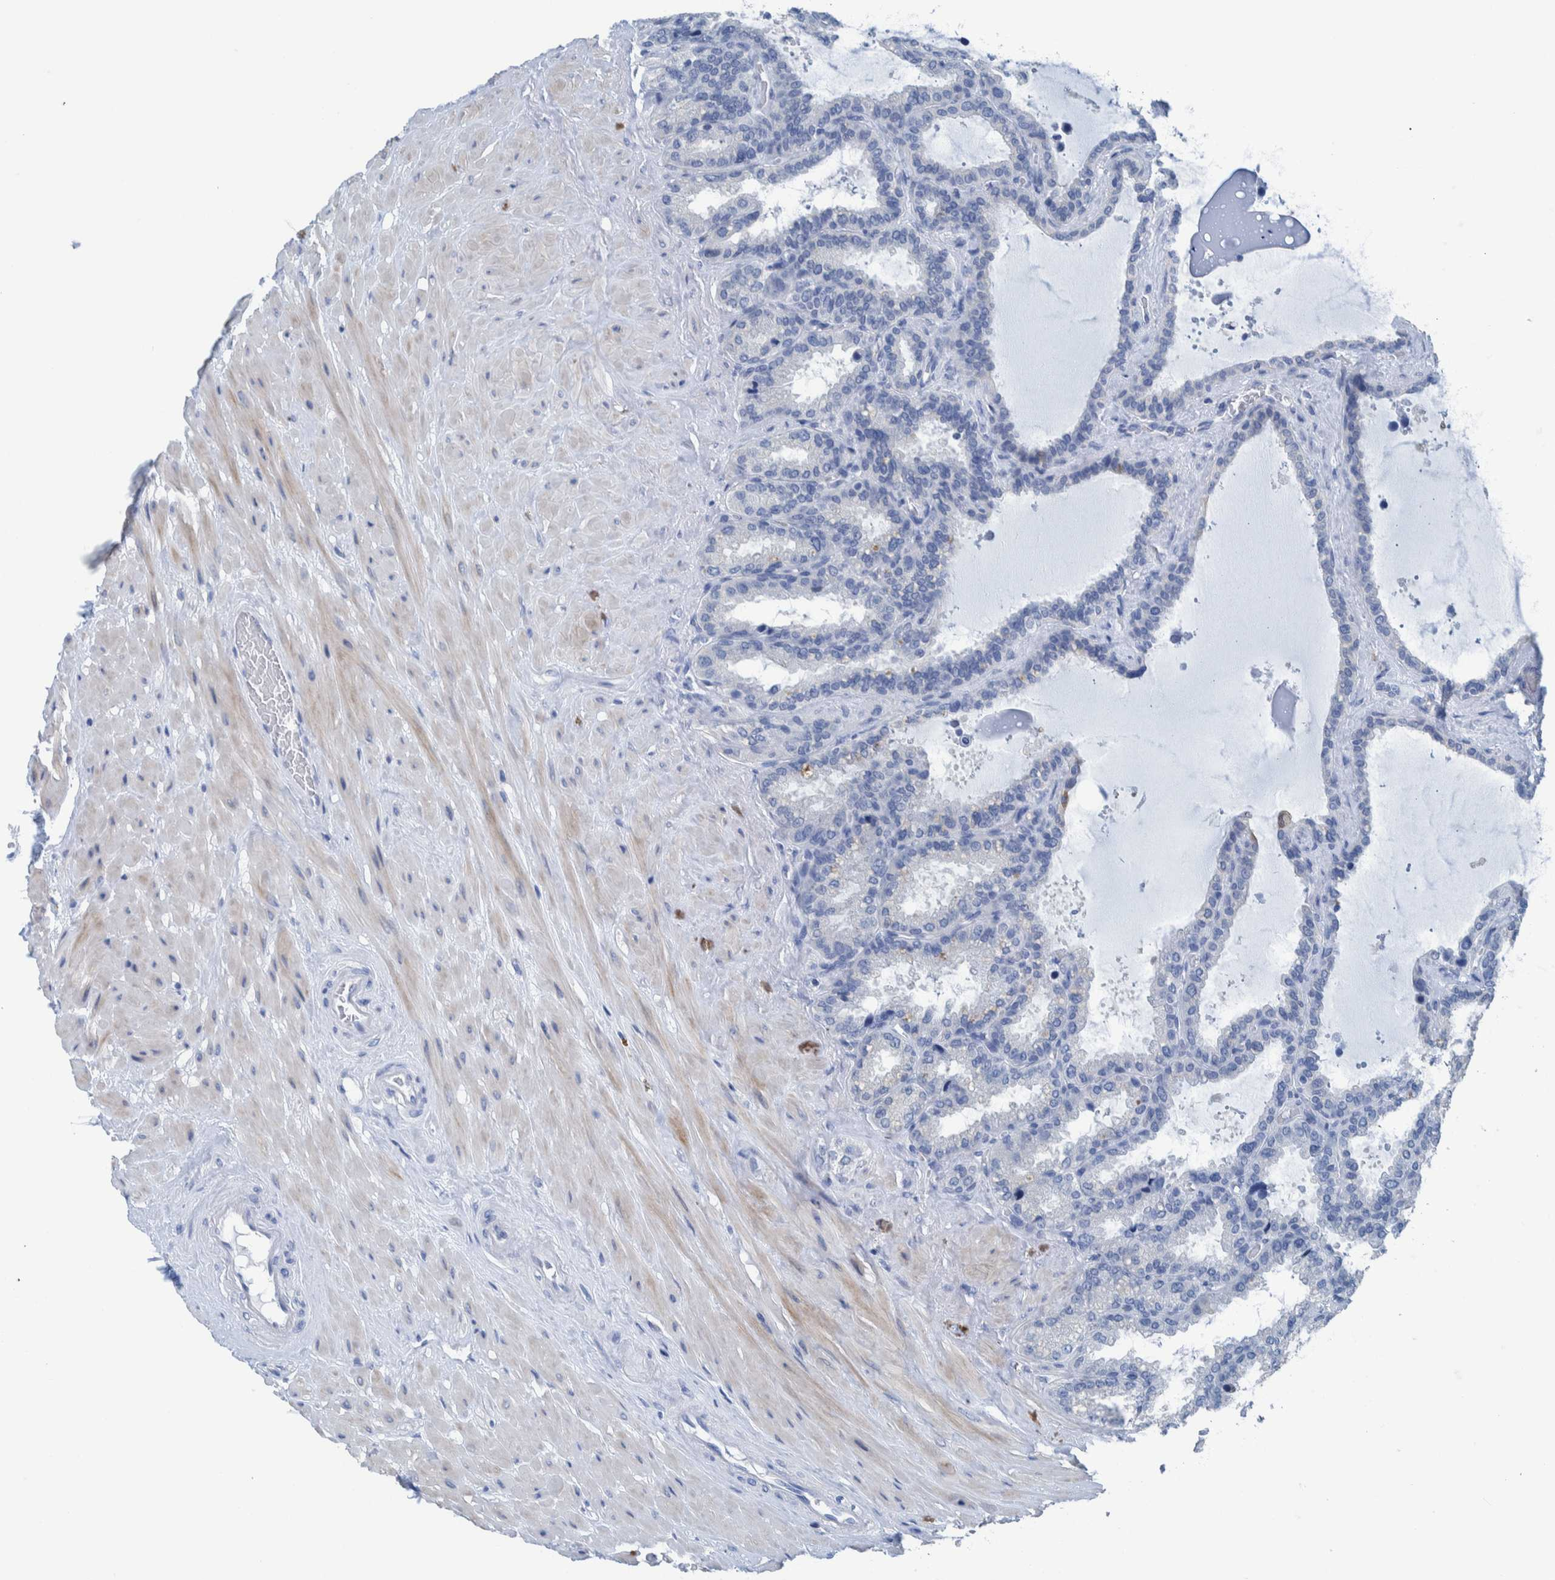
{"staining": {"intensity": "negative", "quantity": "none", "location": "none"}, "tissue": "seminal vesicle", "cell_type": "Glandular cells", "image_type": "normal", "snomed": [{"axis": "morphology", "description": "Normal tissue, NOS"}, {"axis": "topography", "description": "Seminal veicle"}], "caption": "Immunohistochemistry (IHC) of benign human seminal vesicle reveals no expression in glandular cells. The staining is performed using DAB (3,3'-diaminobenzidine) brown chromogen with nuclei counter-stained in using hematoxylin.", "gene": "IDO1", "patient": {"sex": "male", "age": 46}}